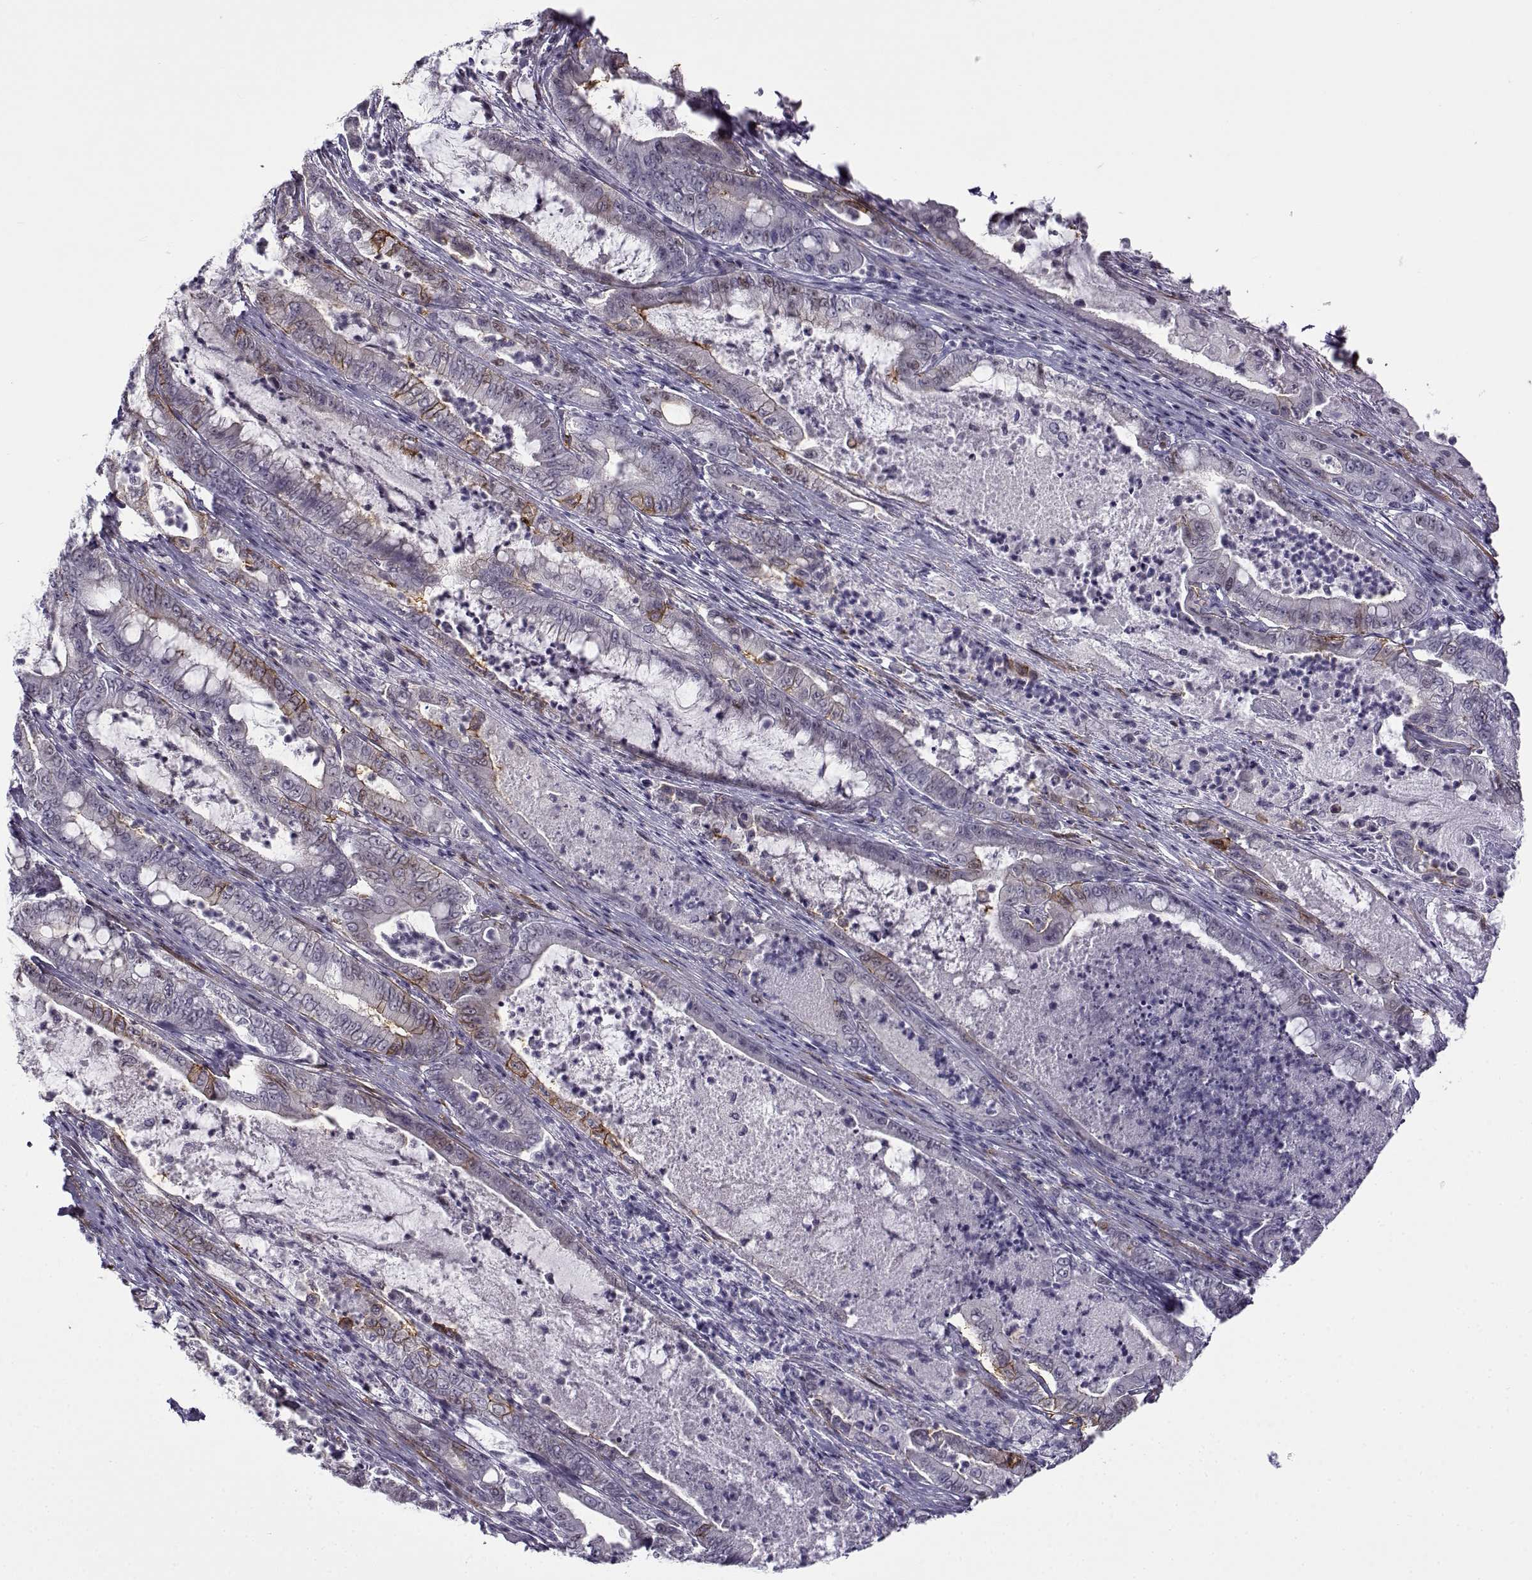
{"staining": {"intensity": "weak", "quantity": "<25%", "location": "nuclear"}, "tissue": "pancreatic cancer", "cell_type": "Tumor cells", "image_type": "cancer", "snomed": [{"axis": "morphology", "description": "Adenocarcinoma, NOS"}, {"axis": "topography", "description": "Pancreas"}], "caption": "There is no significant staining in tumor cells of pancreatic cancer.", "gene": "BACH1", "patient": {"sex": "male", "age": 71}}